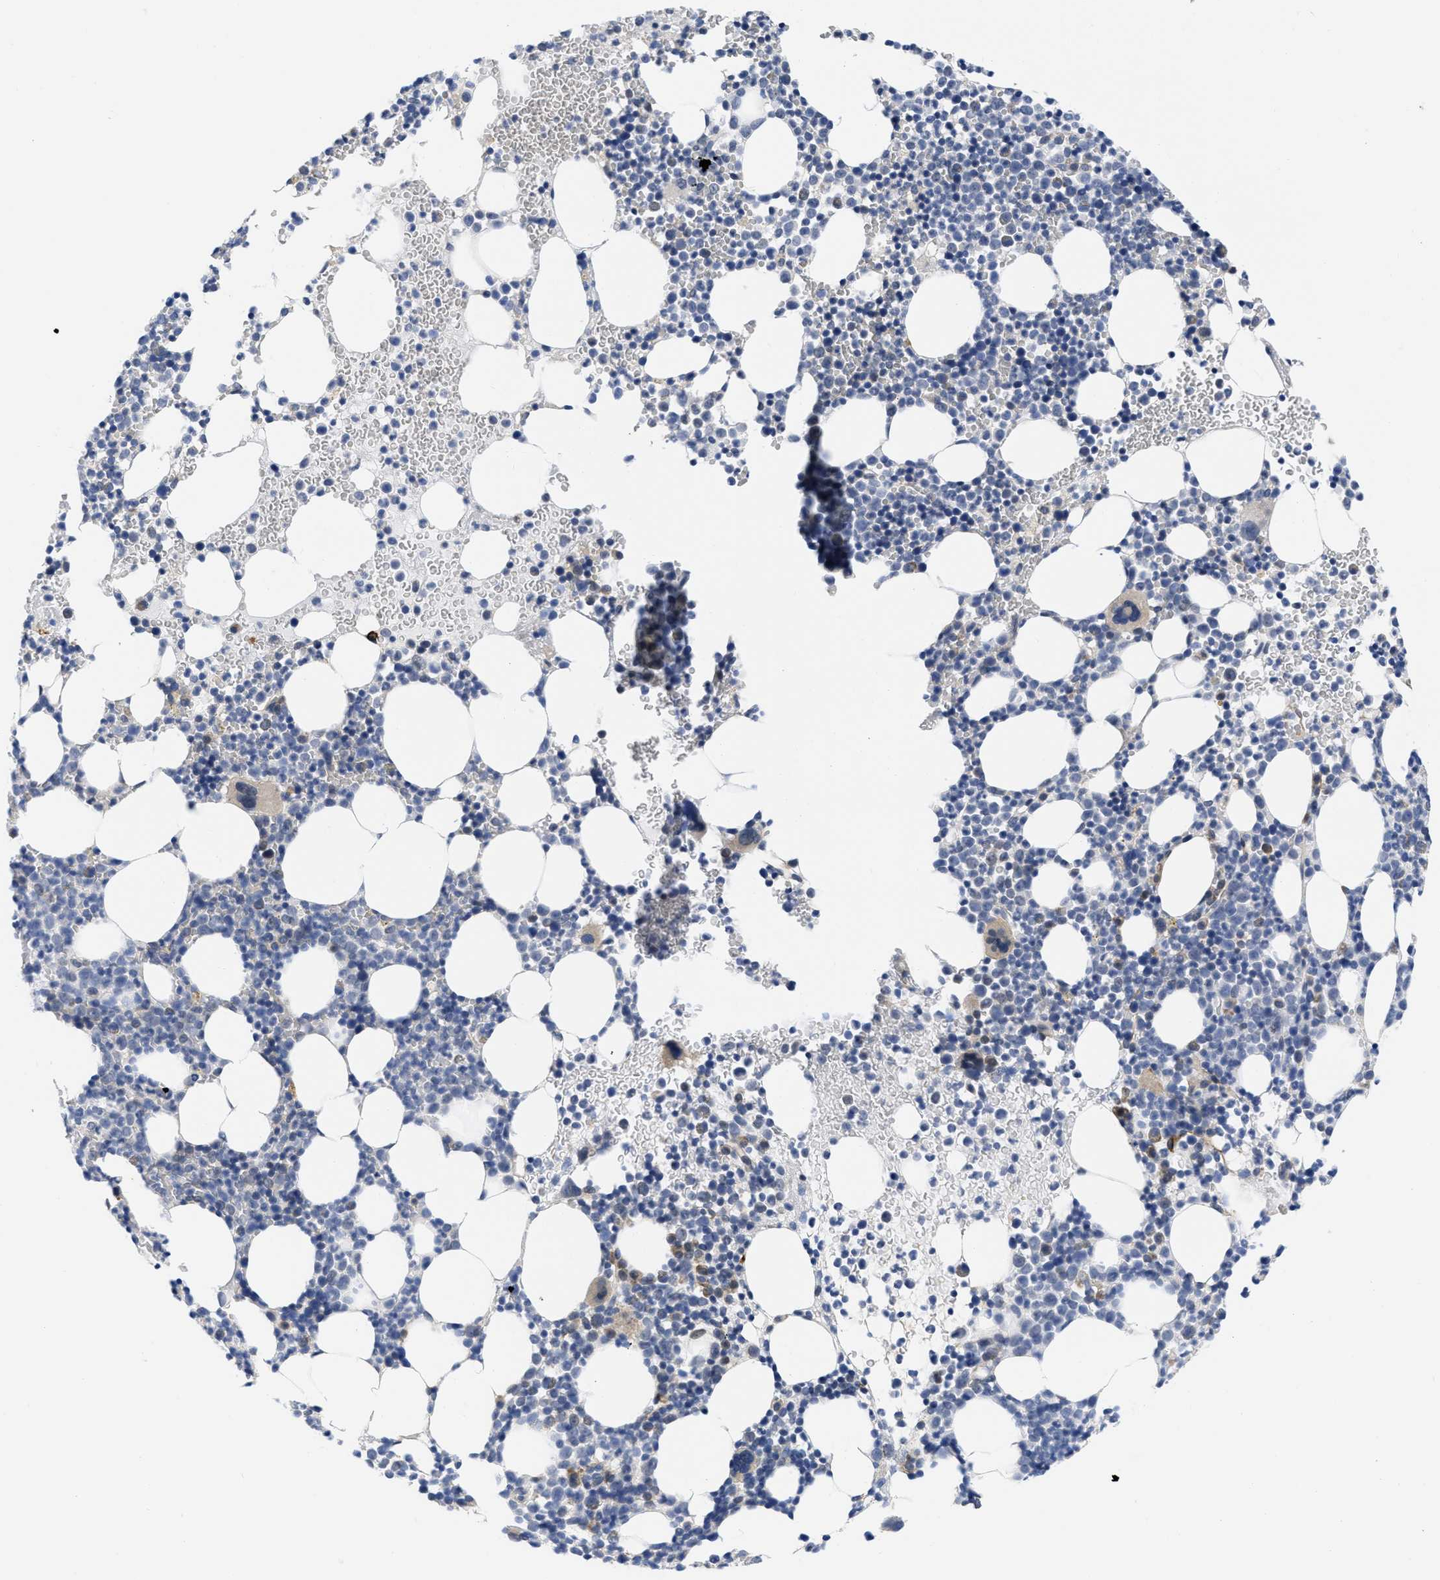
{"staining": {"intensity": "weak", "quantity": "<25%", "location": "cytoplasmic/membranous"}, "tissue": "bone marrow", "cell_type": "Hematopoietic cells", "image_type": "normal", "snomed": [{"axis": "morphology", "description": "Normal tissue, NOS"}, {"axis": "morphology", "description": "Inflammation, NOS"}, {"axis": "topography", "description": "Bone marrow"}], "caption": "DAB immunohistochemical staining of benign bone marrow demonstrates no significant expression in hematopoietic cells.", "gene": "ACKR1", "patient": {"sex": "female", "age": 67}}